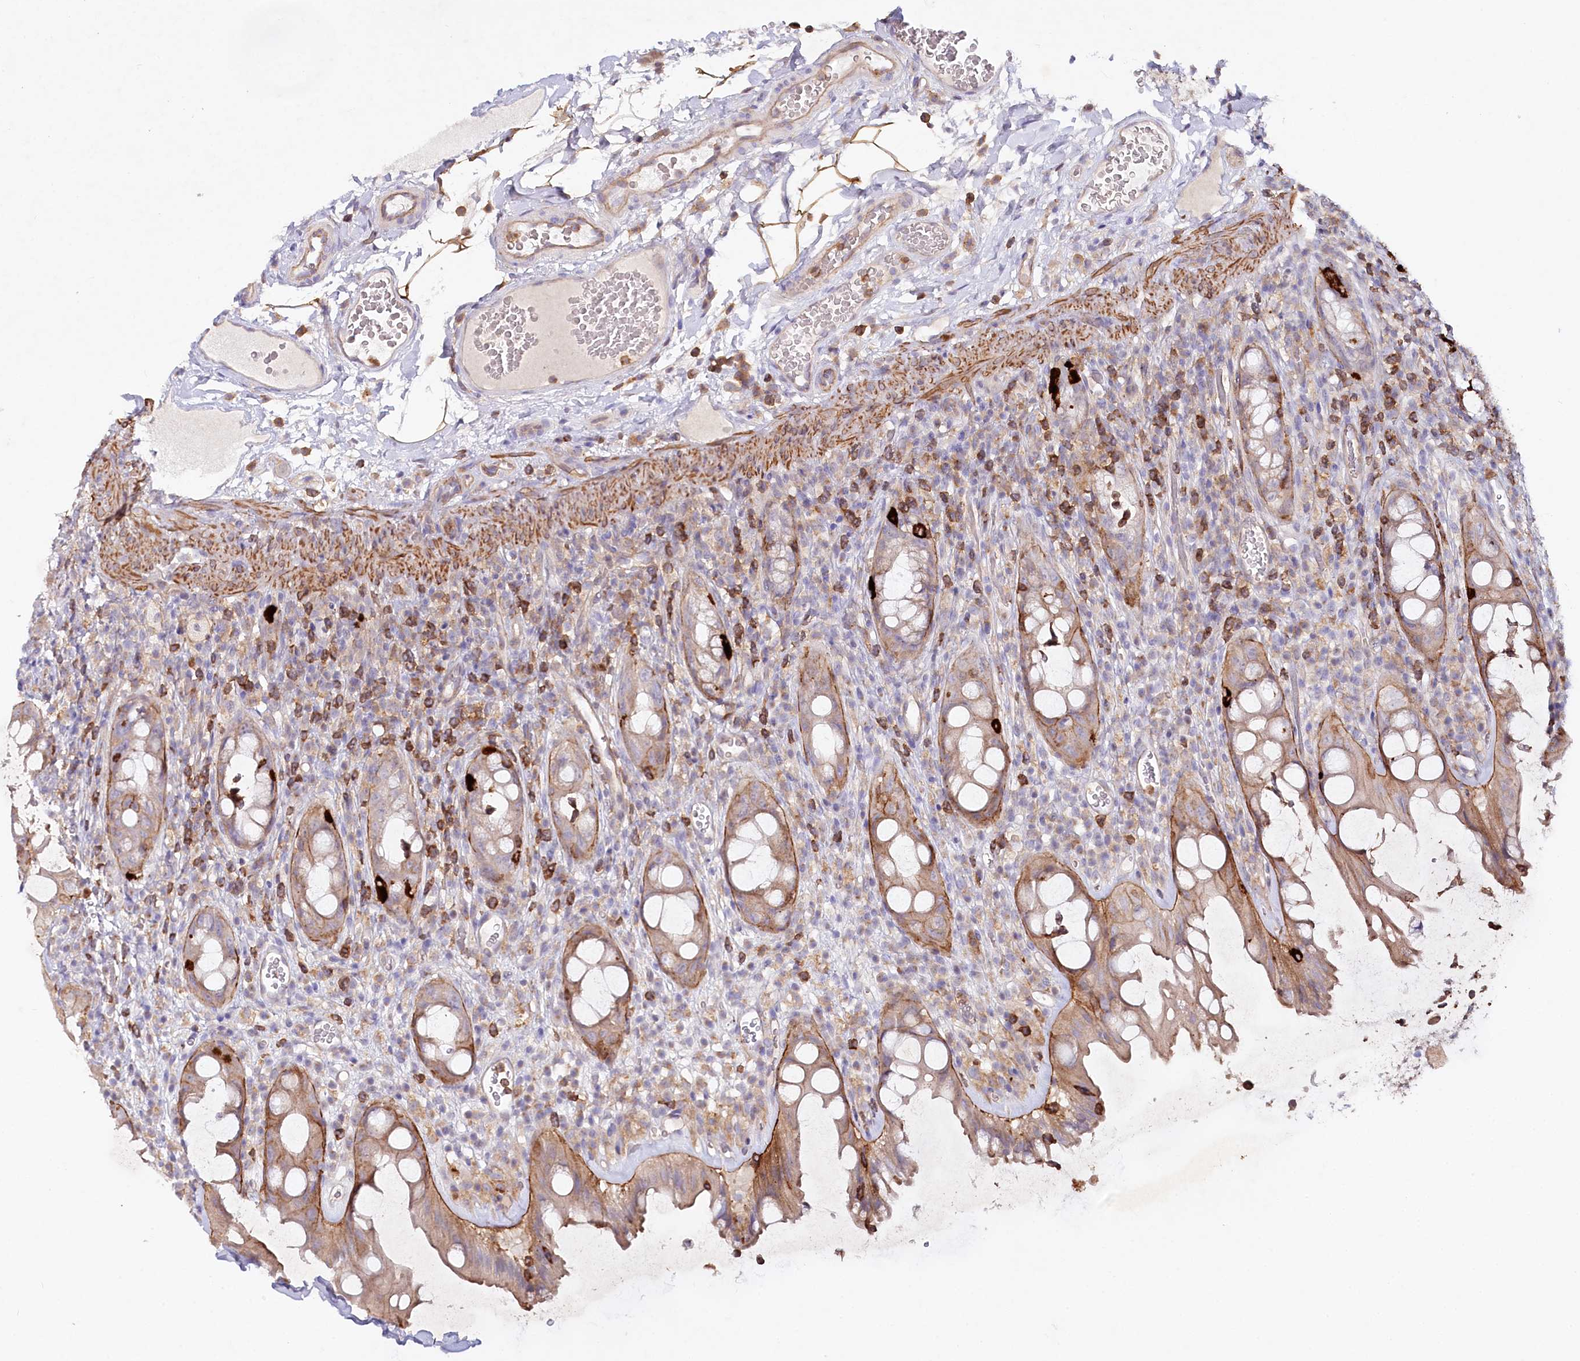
{"staining": {"intensity": "moderate", "quantity": "25%-75%", "location": "cytoplasmic/membranous"}, "tissue": "rectum", "cell_type": "Glandular cells", "image_type": "normal", "snomed": [{"axis": "morphology", "description": "Normal tissue, NOS"}, {"axis": "topography", "description": "Rectum"}], "caption": "This photomicrograph demonstrates IHC staining of normal human rectum, with medium moderate cytoplasmic/membranous expression in approximately 25%-75% of glandular cells.", "gene": "ALDH3B1", "patient": {"sex": "female", "age": 57}}